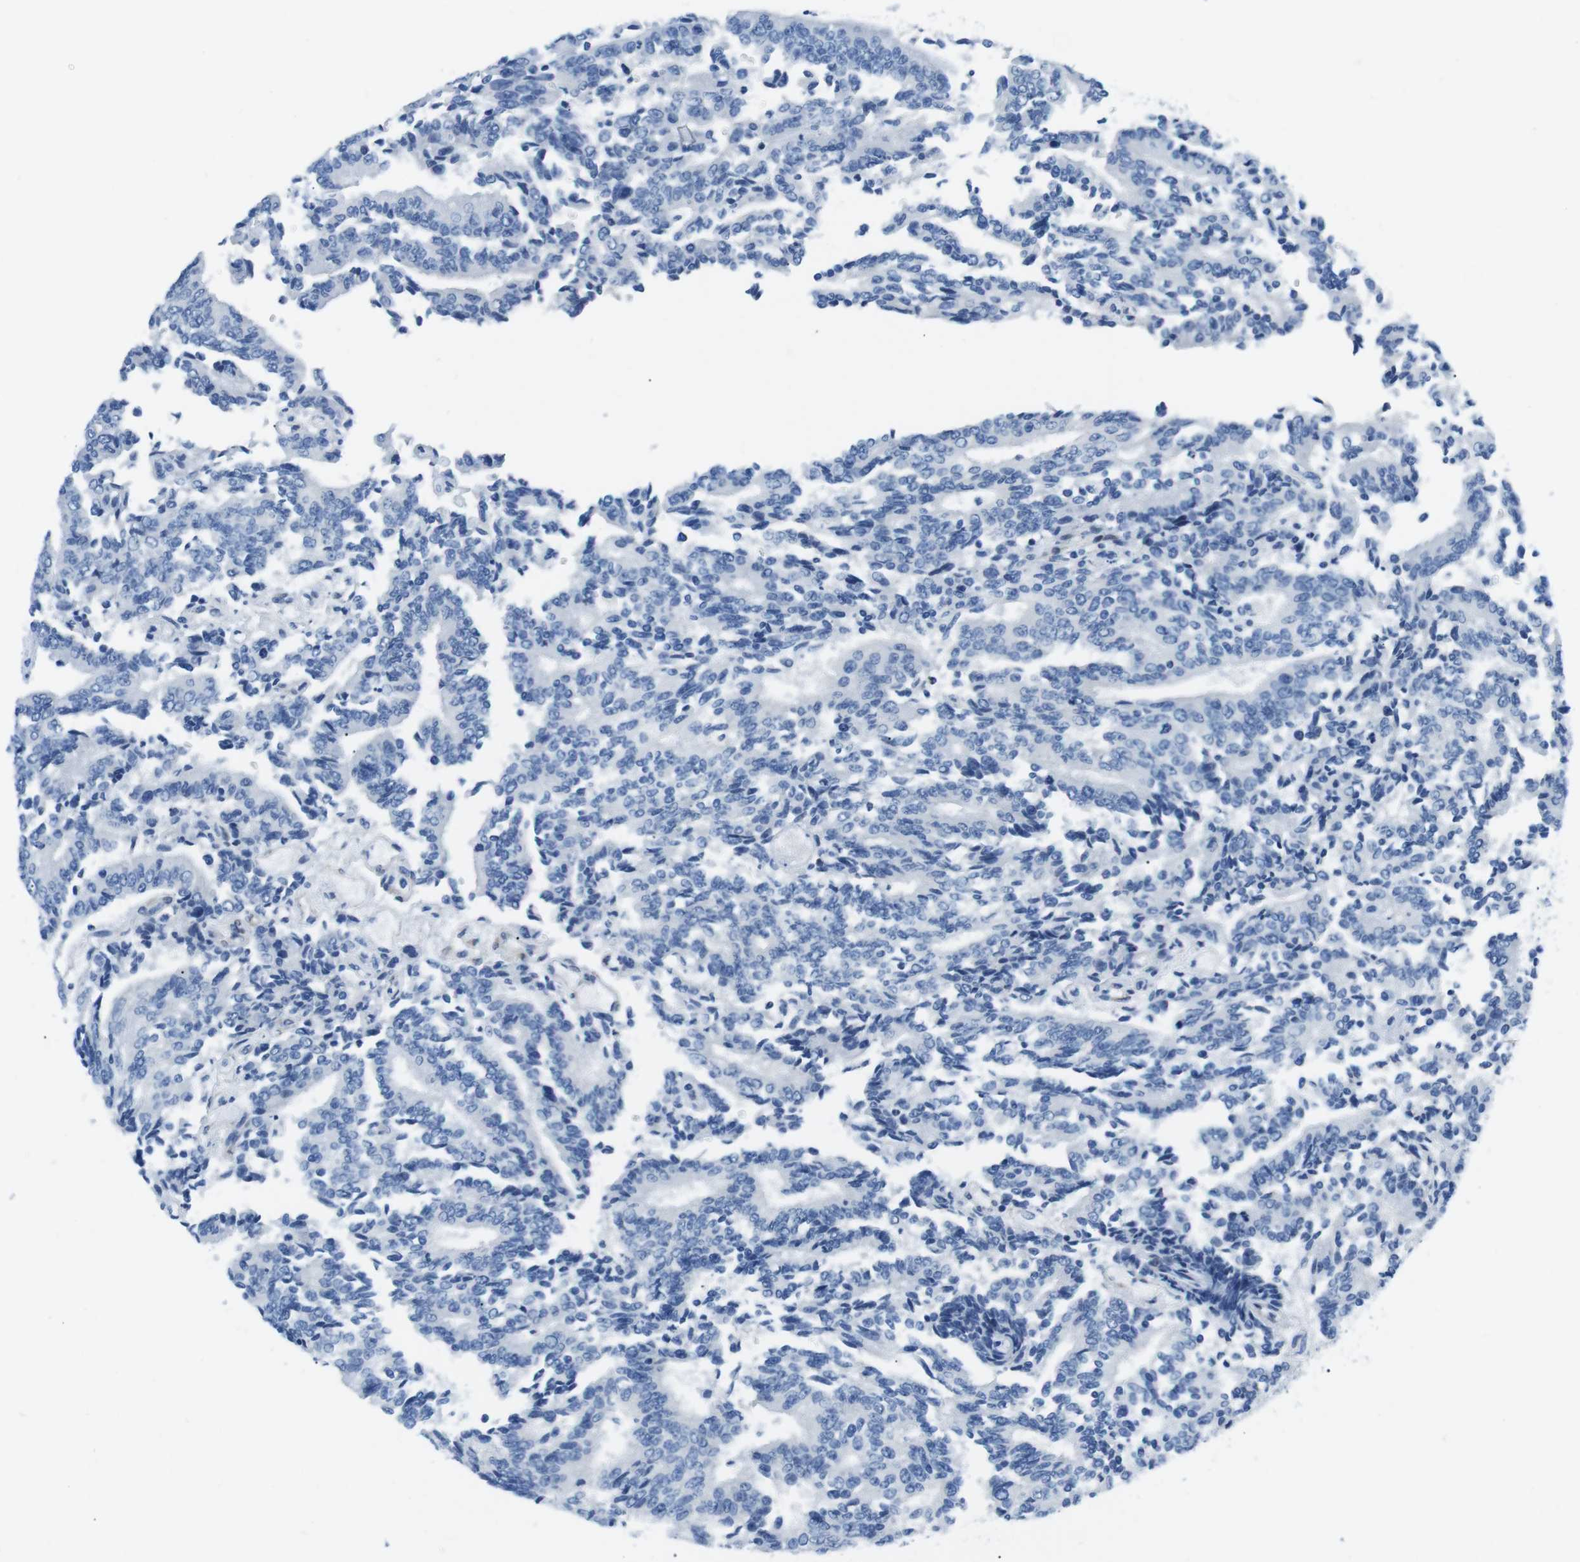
{"staining": {"intensity": "negative", "quantity": "none", "location": "none"}, "tissue": "prostate cancer", "cell_type": "Tumor cells", "image_type": "cancer", "snomed": [{"axis": "morphology", "description": "Normal tissue, NOS"}, {"axis": "morphology", "description": "Adenocarcinoma, High grade"}, {"axis": "topography", "description": "Prostate"}, {"axis": "topography", "description": "Seminal veicle"}], "caption": "Immunohistochemistry (IHC) histopathology image of adenocarcinoma (high-grade) (prostate) stained for a protein (brown), which shows no expression in tumor cells. (Stains: DAB immunohistochemistry with hematoxylin counter stain, Microscopy: brightfield microscopy at high magnification).", "gene": "PHLDA1", "patient": {"sex": "male", "age": 55}}